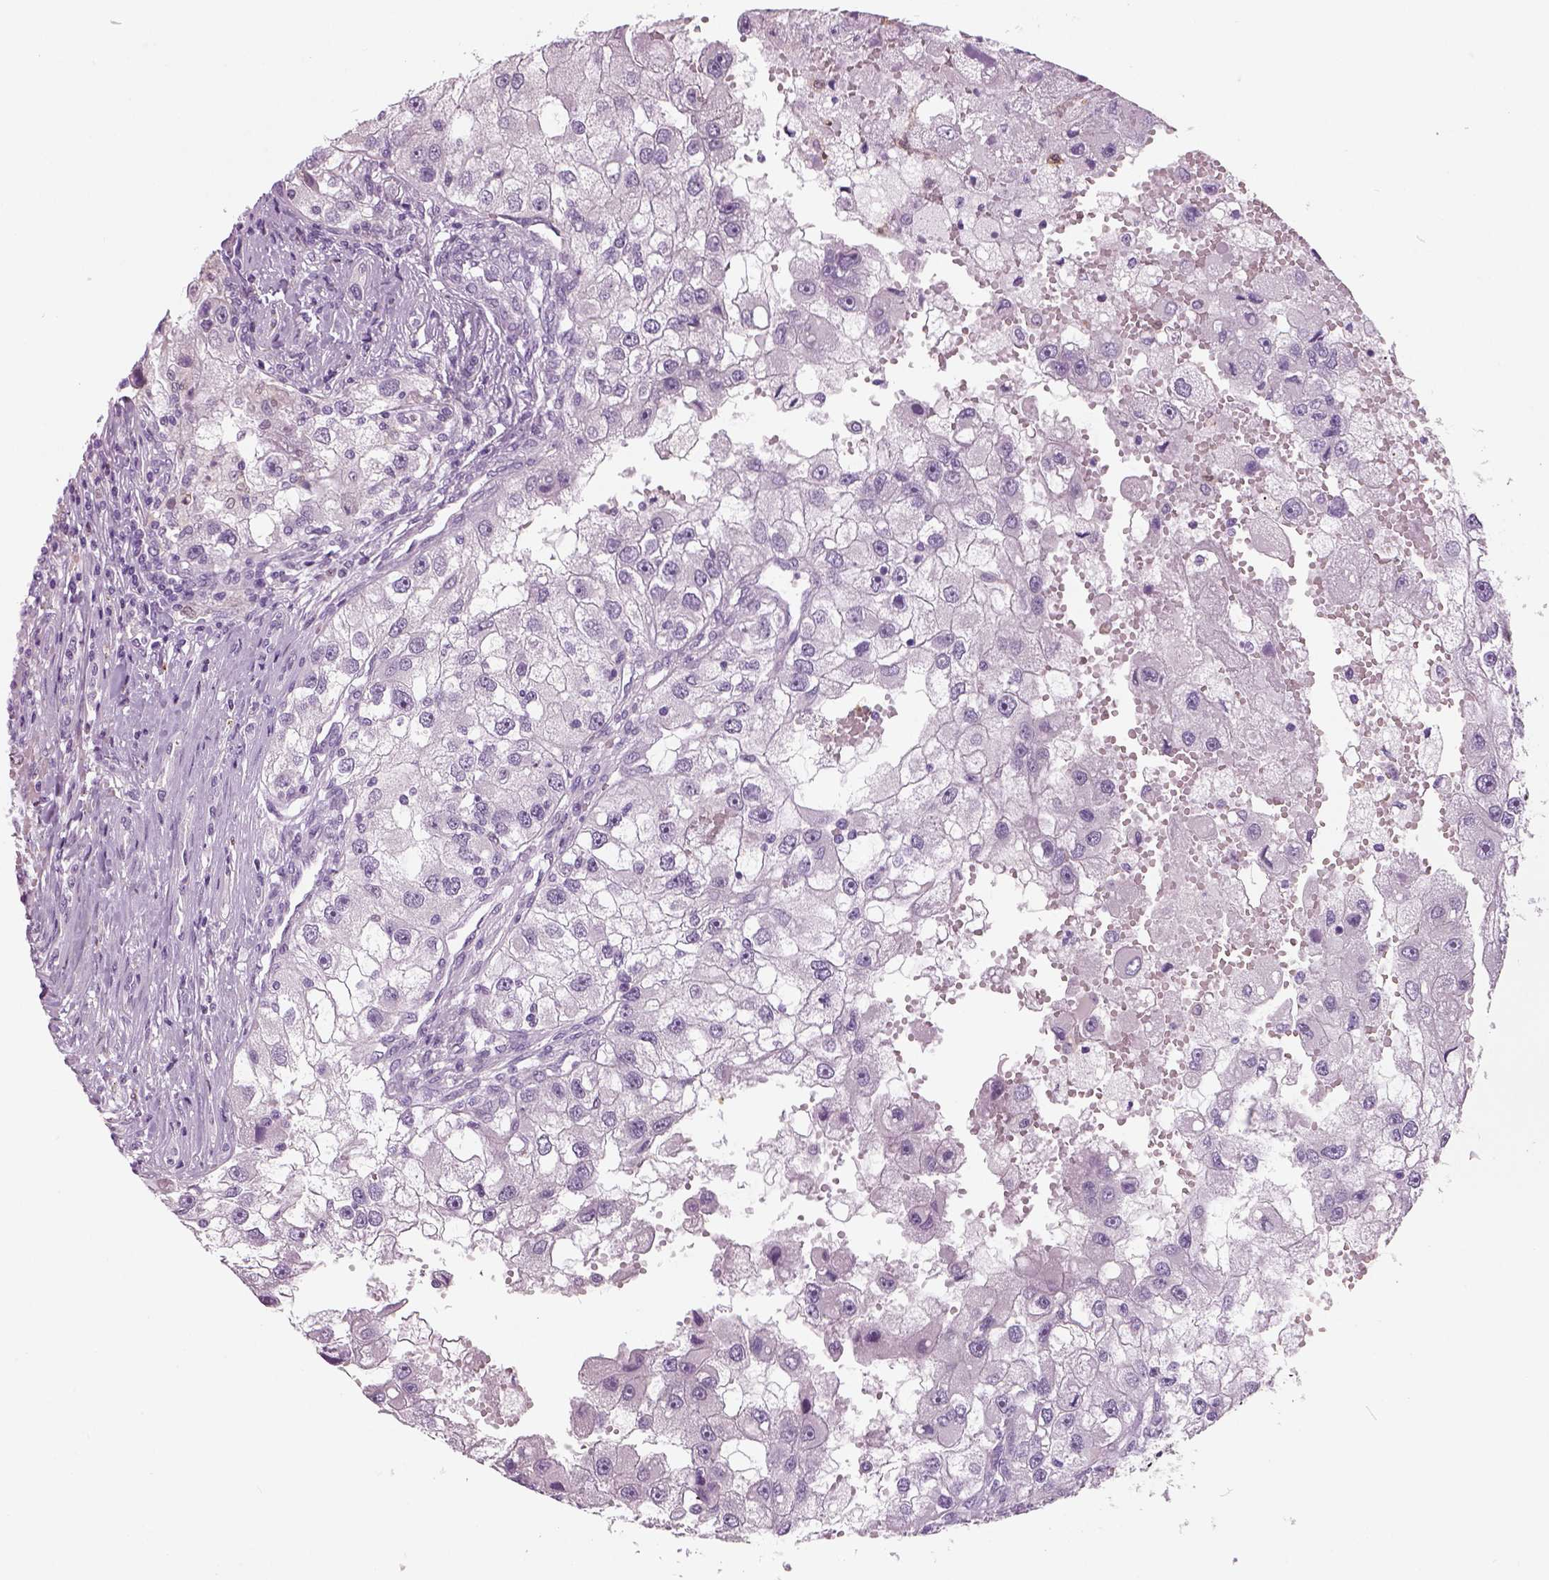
{"staining": {"intensity": "negative", "quantity": "none", "location": "none"}, "tissue": "renal cancer", "cell_type": "Tumor cells", "image_type": "cancer", "snomed": [{"axis": "morphology", "description": "Adenocarcinoma, NOS"}, {"axis": "topography", "description": "Kidney"}], "caption": "This is a micrograph of IHC staining of renal cancer (adenocarcinoma), which shows no expression in tumor cells.", "gene": "NECAB2", "patient": {"sex": "male", "age": 63}}